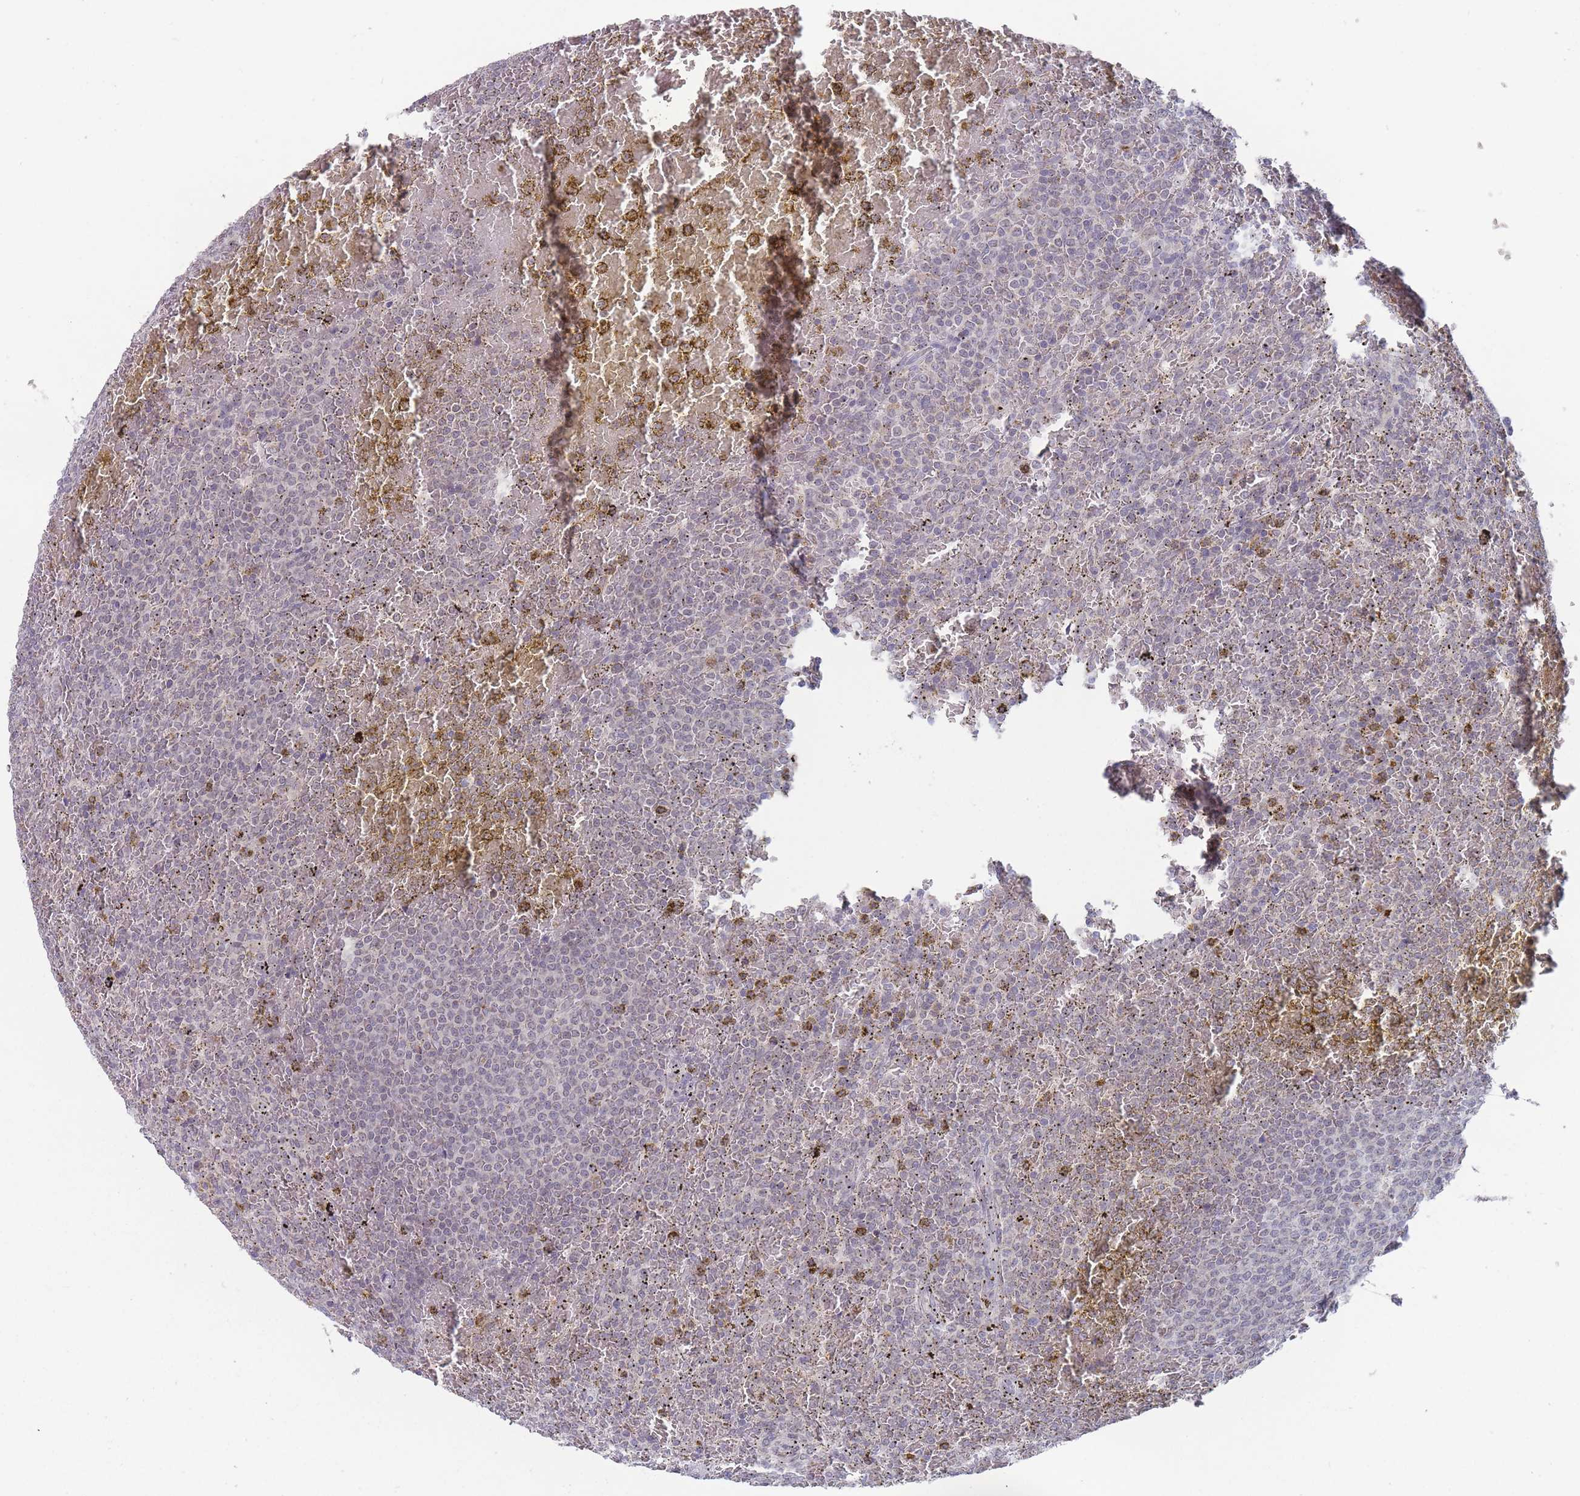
{"staining": {"intensity": "negative", "quantity": "none", "location": "none"}, "tissue": "lymphoma", "cell_type": "Tumor cells", "image_type": "cancer", "snomed": [{"axis": "morphology", "description": "Malignant lymphoma, non-Hodgkin's type, Low grade"}, {"axis": "topography", "description": "Spleen"}], "caption": "High magnification brightfield microscopy of low-grade malignant lymphoma, non-Hodgkin's type stained with DAB (brown) and counterstained with hematoxylin (blue): tumor cells show no significant positivity.", "gene": "PEX7", "patient": {"sex": "male", "age": 60}}